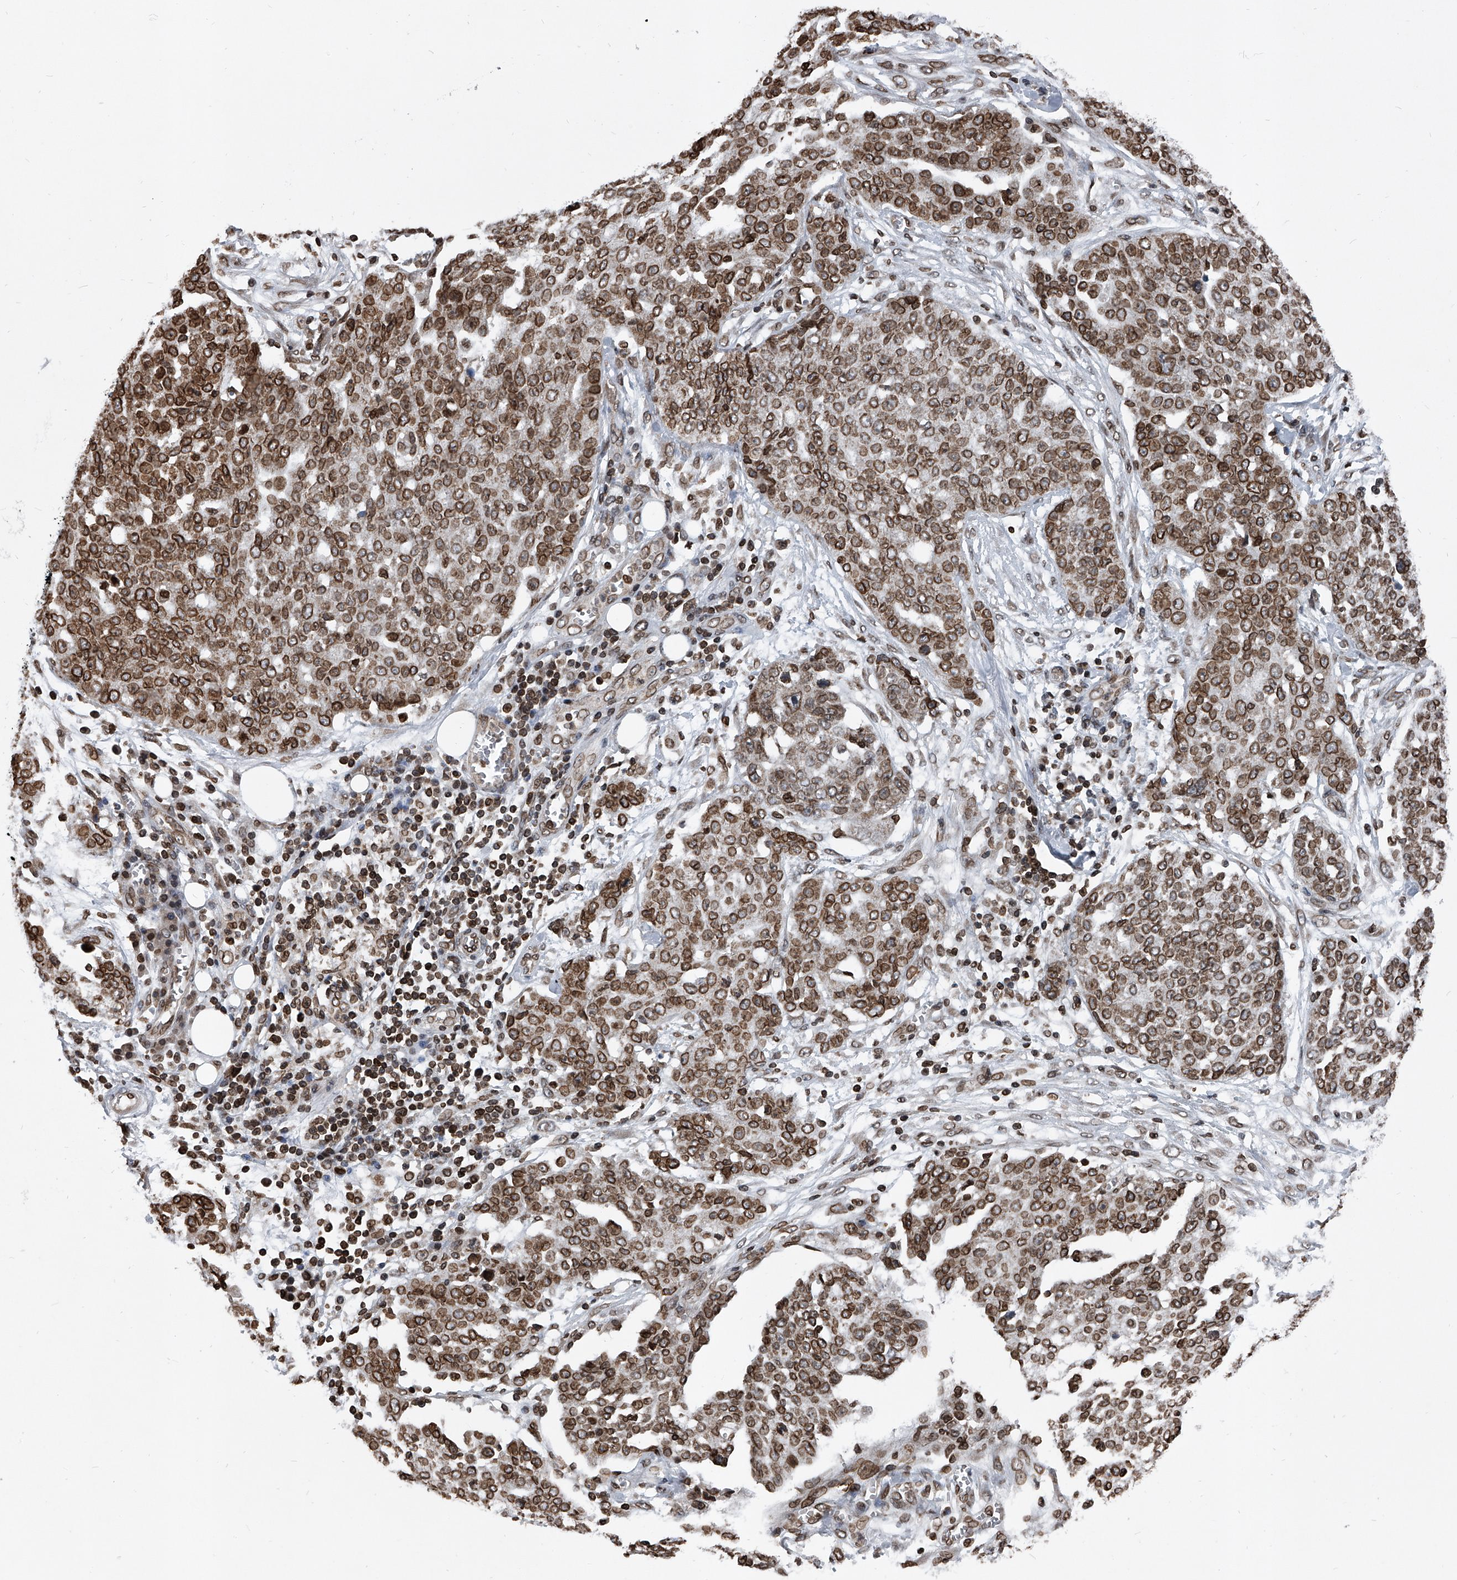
{"staining": {"intensity": "moderate", "quantity": ">75%", "location": "cytoplasmic/membranous,nuclear"}, "tissue": "ovarian cancer", "cell_type": "Tumor cells", "image_type": "cancer", "snomed": [{"axis": "morphology", "description": "Cystadenocarcinoma, serous, NOS"}, {"axis": "topography", "description": "Soft tissue"}, {"axis": "topography", "description": "Ovary"}], "caption": "This image exhibits IHC staining of human serous cystadenocarcinoma (ovarian), with medium moderate cytoplasmic/membranous and nuclear positivity in about >75% of tumor cells.", "gene": "PHF20", "patient": {"sex": "female", "age": 57}}